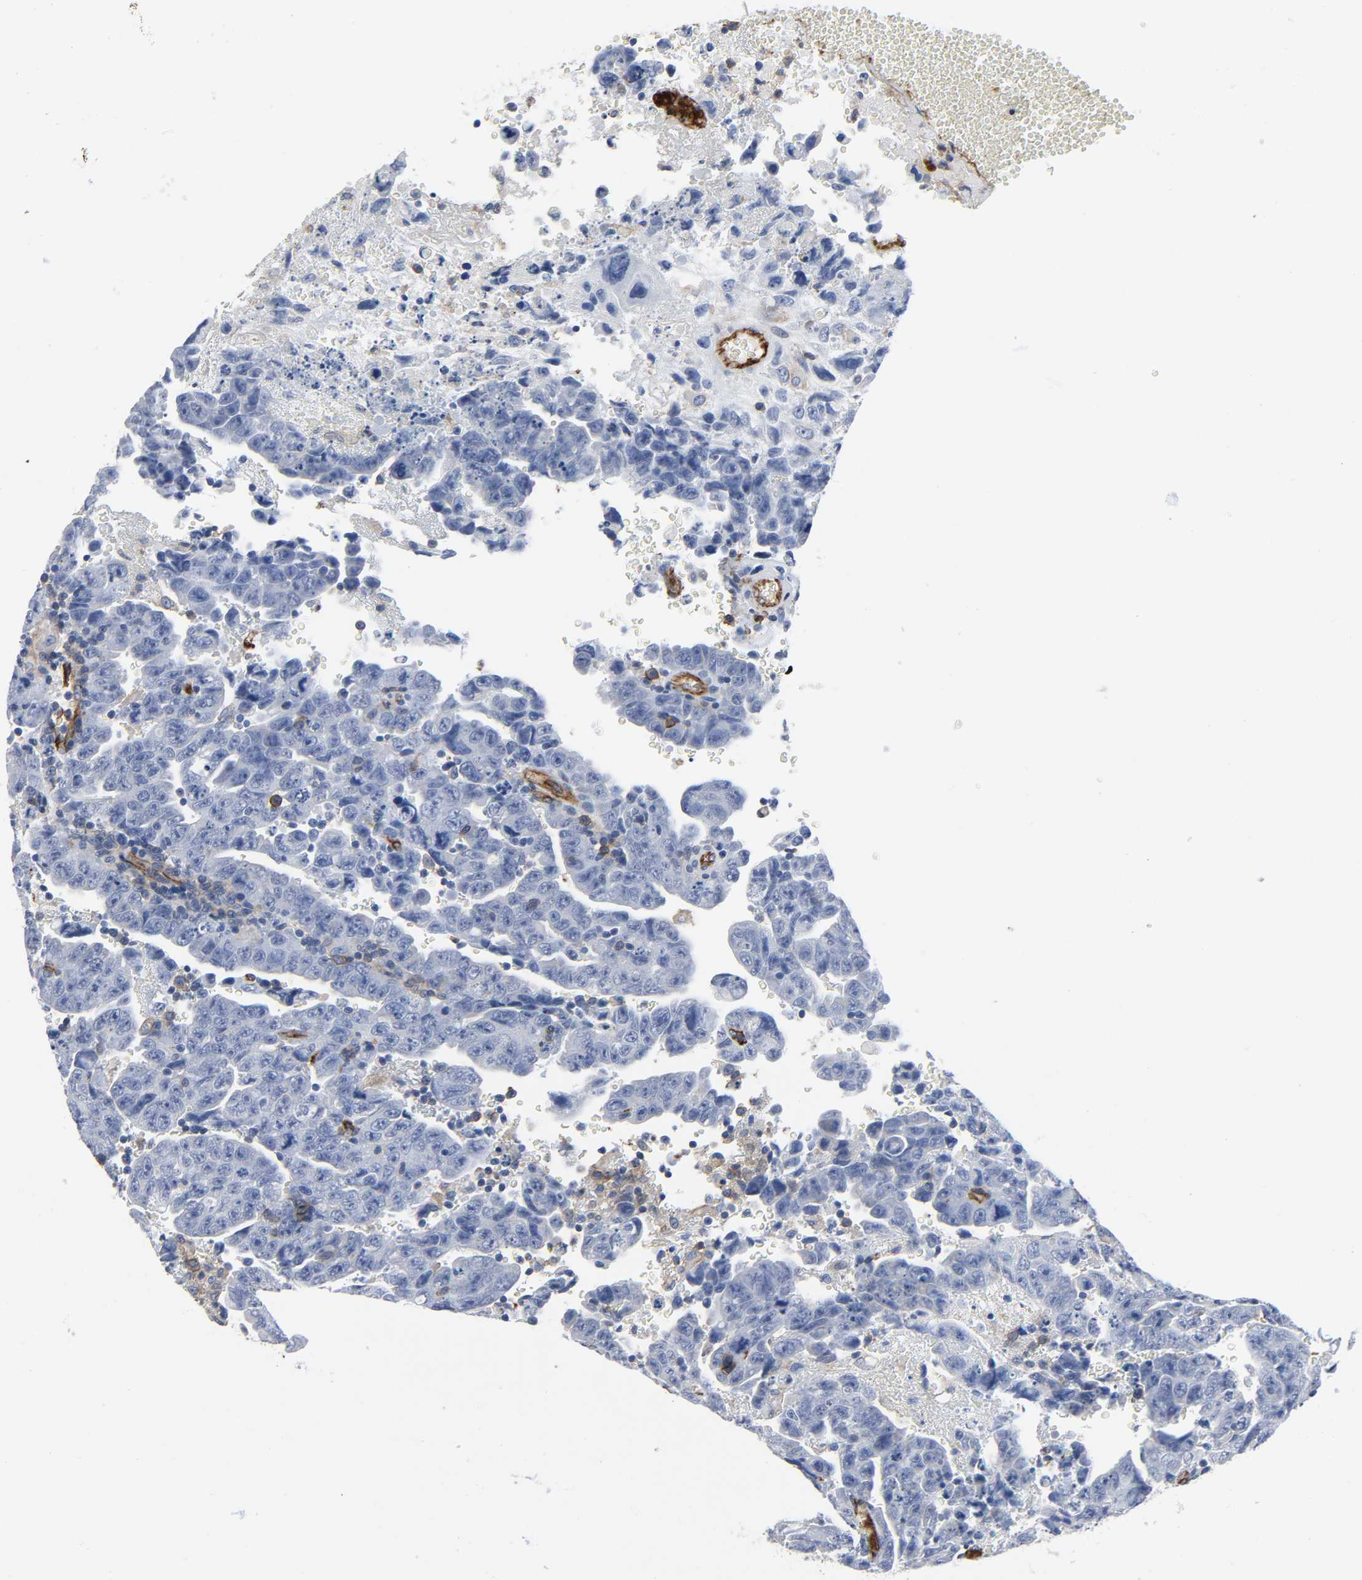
{"staining": {"intensity": "negative", "quantity": "none", "location": "none"}, "tissue": "testis cancer", "cell_type": "Tumor cells", "image_type": "cancer", "snomed": [{"axis": "morphology", "description": "Carcinoma, Embryonal, NOS"}, {"axis": "topography", "description": "Testis"}], "caption": "Immunohistochemical staining of testis embryonal carcinoma reveals no significant positivity in tumor cells.", "gene": "PECAM1", "patient": {"sex": "male", "age": 28}}